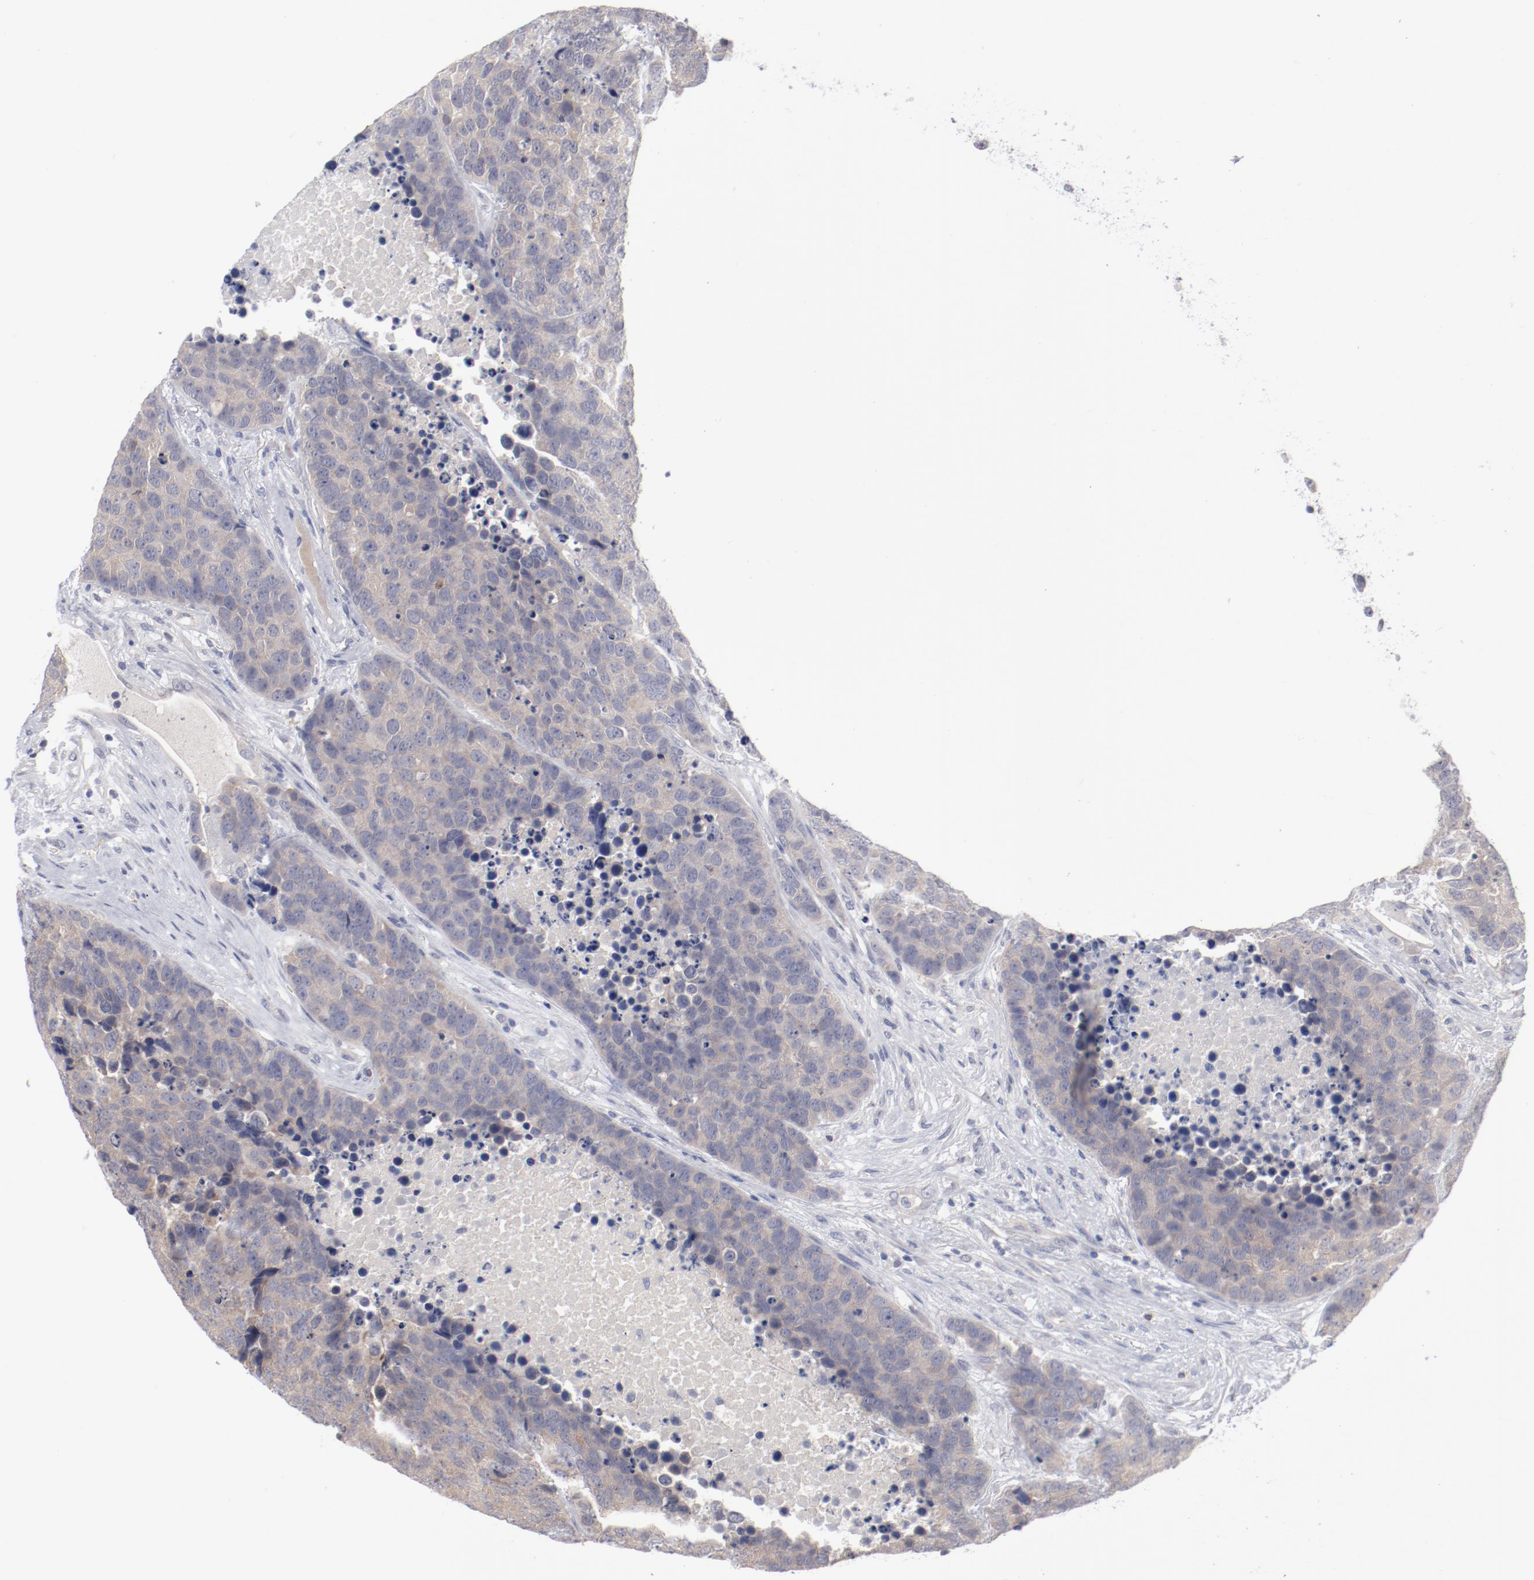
{"staining": {"intensity": "weak", "quantity": ">75%", "location": "cytoplasmic/membranous"}, "tissue": "carcinoid", "cell_type": "Tumor cells", "image_type": "cancer", "snomed": [{"axis": "morphology", "description": "Carcinoid, malignant, NOS"}, {"axis": "topography", "description": "Lung"}], "caption": "Tumor cells exhibit weak cytoplasmic/membranous staining in about >75% of cells in carcinoid (malignant).", "gene": "SH3BGR", "patient": {"sex": "male", "age": 60}}